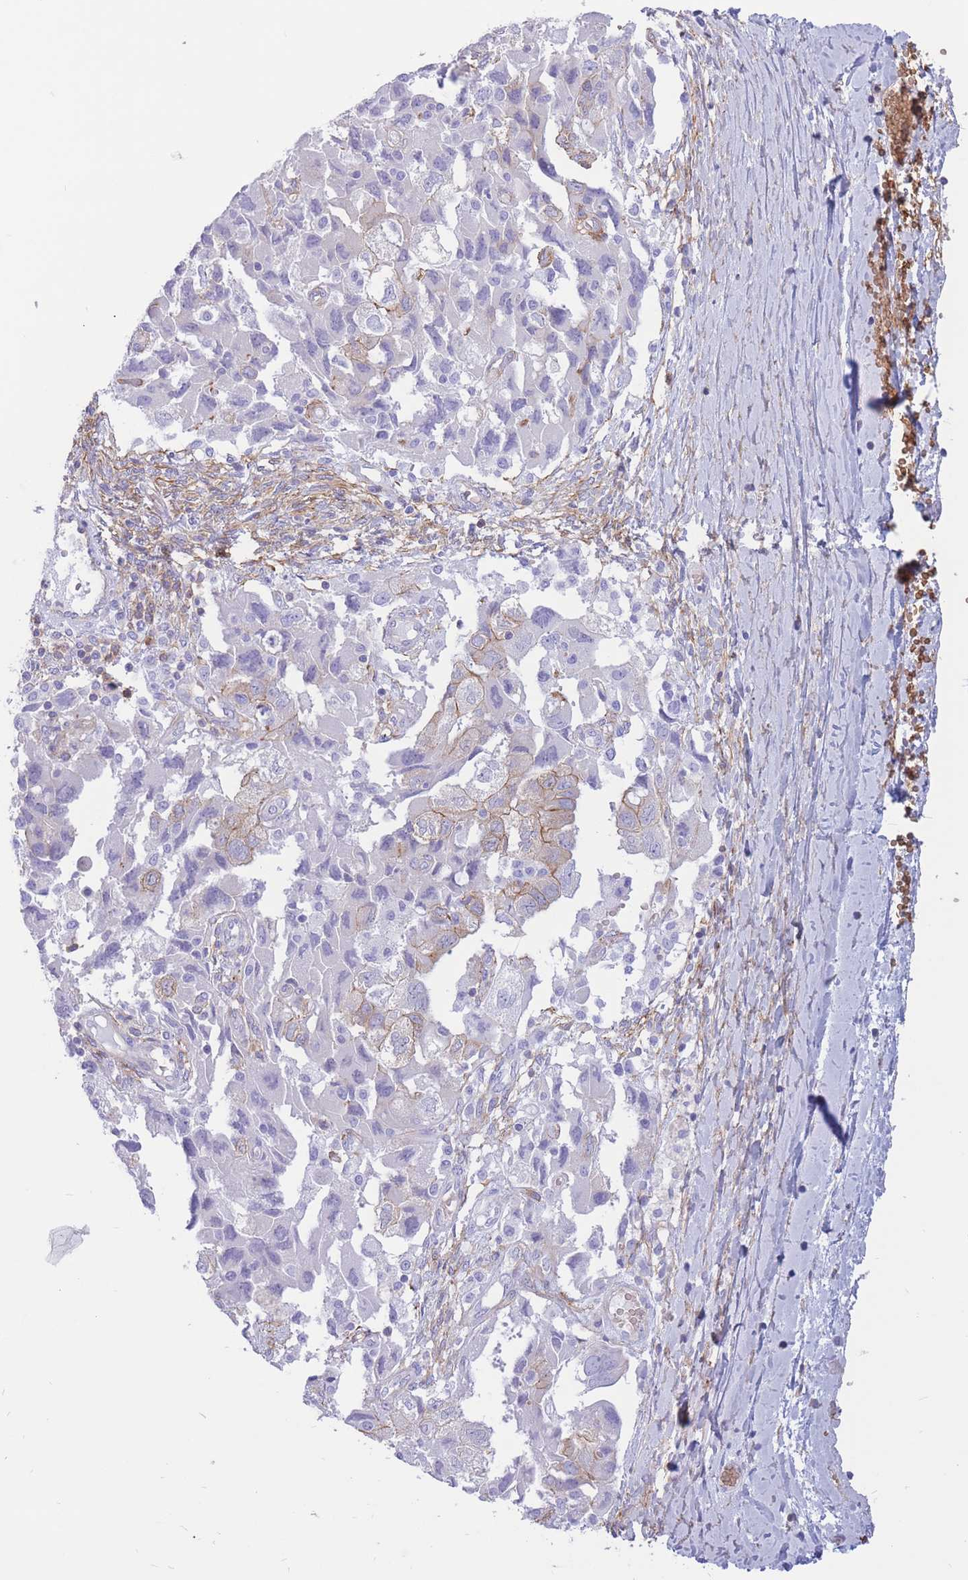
{"staining": {"intensity": "moderate", "quantity": "<25%", "location": "cytoplasmic/membranous"}, "tissue": "ovarian cancer", "cell_type": "Tumor cells", "image_type": "cancer", "snomed": [{"axis": "morphology", "description": "Carcinoma, NOS"}, {"axis": "morphology", "description": "Cystadenocarcinoma, serous, NOS"}, {"axis": "topography", "description": "Ovary"}], "caption": "Moderate cytoplasmic/membranous staining is appreciated in approximately <25% of tumor cells in serous cystadenocarcinoma (ovarian).", "gene": "ADD2", "patient": {"sex": "female", "age": 69}}